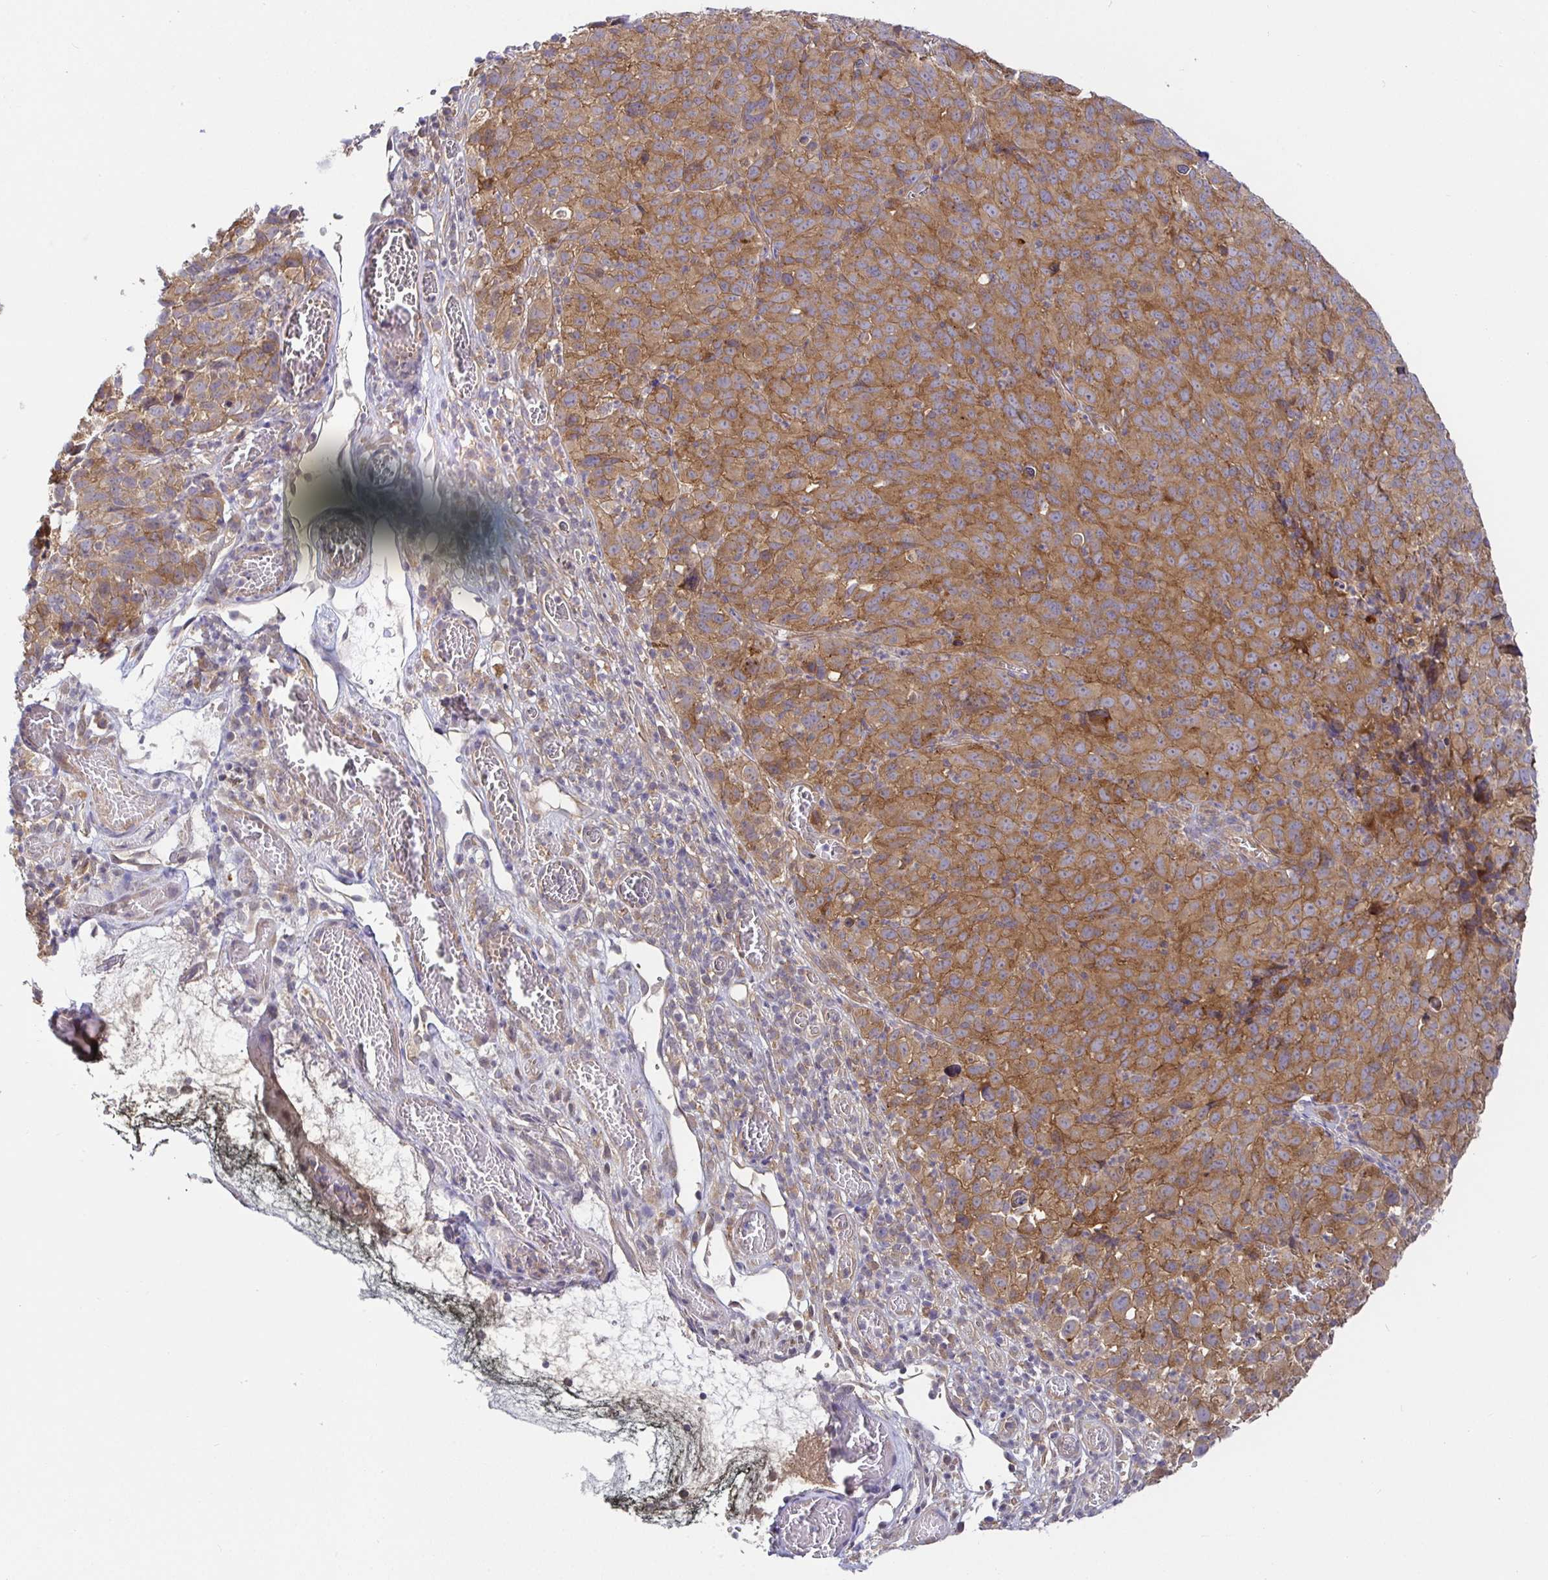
{"staining": {"intensity": "moderate", "quantity": ">75%", "location": "cytoplasmic/membranous"}, "tissue": "melanoma", "cell_type": "Tumor cells", "image_type": "cancer", "snomed": [{"axis": "morphology", "description": "Malignant melanoma, NOS"}, {"axis": "topography", "description": "Skin"}], "caption": "Moderate cytoplasmic/membranous staining for a protein is identified in approximately >75% of tumor cells of malignant melanoma using immunohistochemistry.", "gene": "SNX8", "patient": {"sex": "male", "age": 51}}